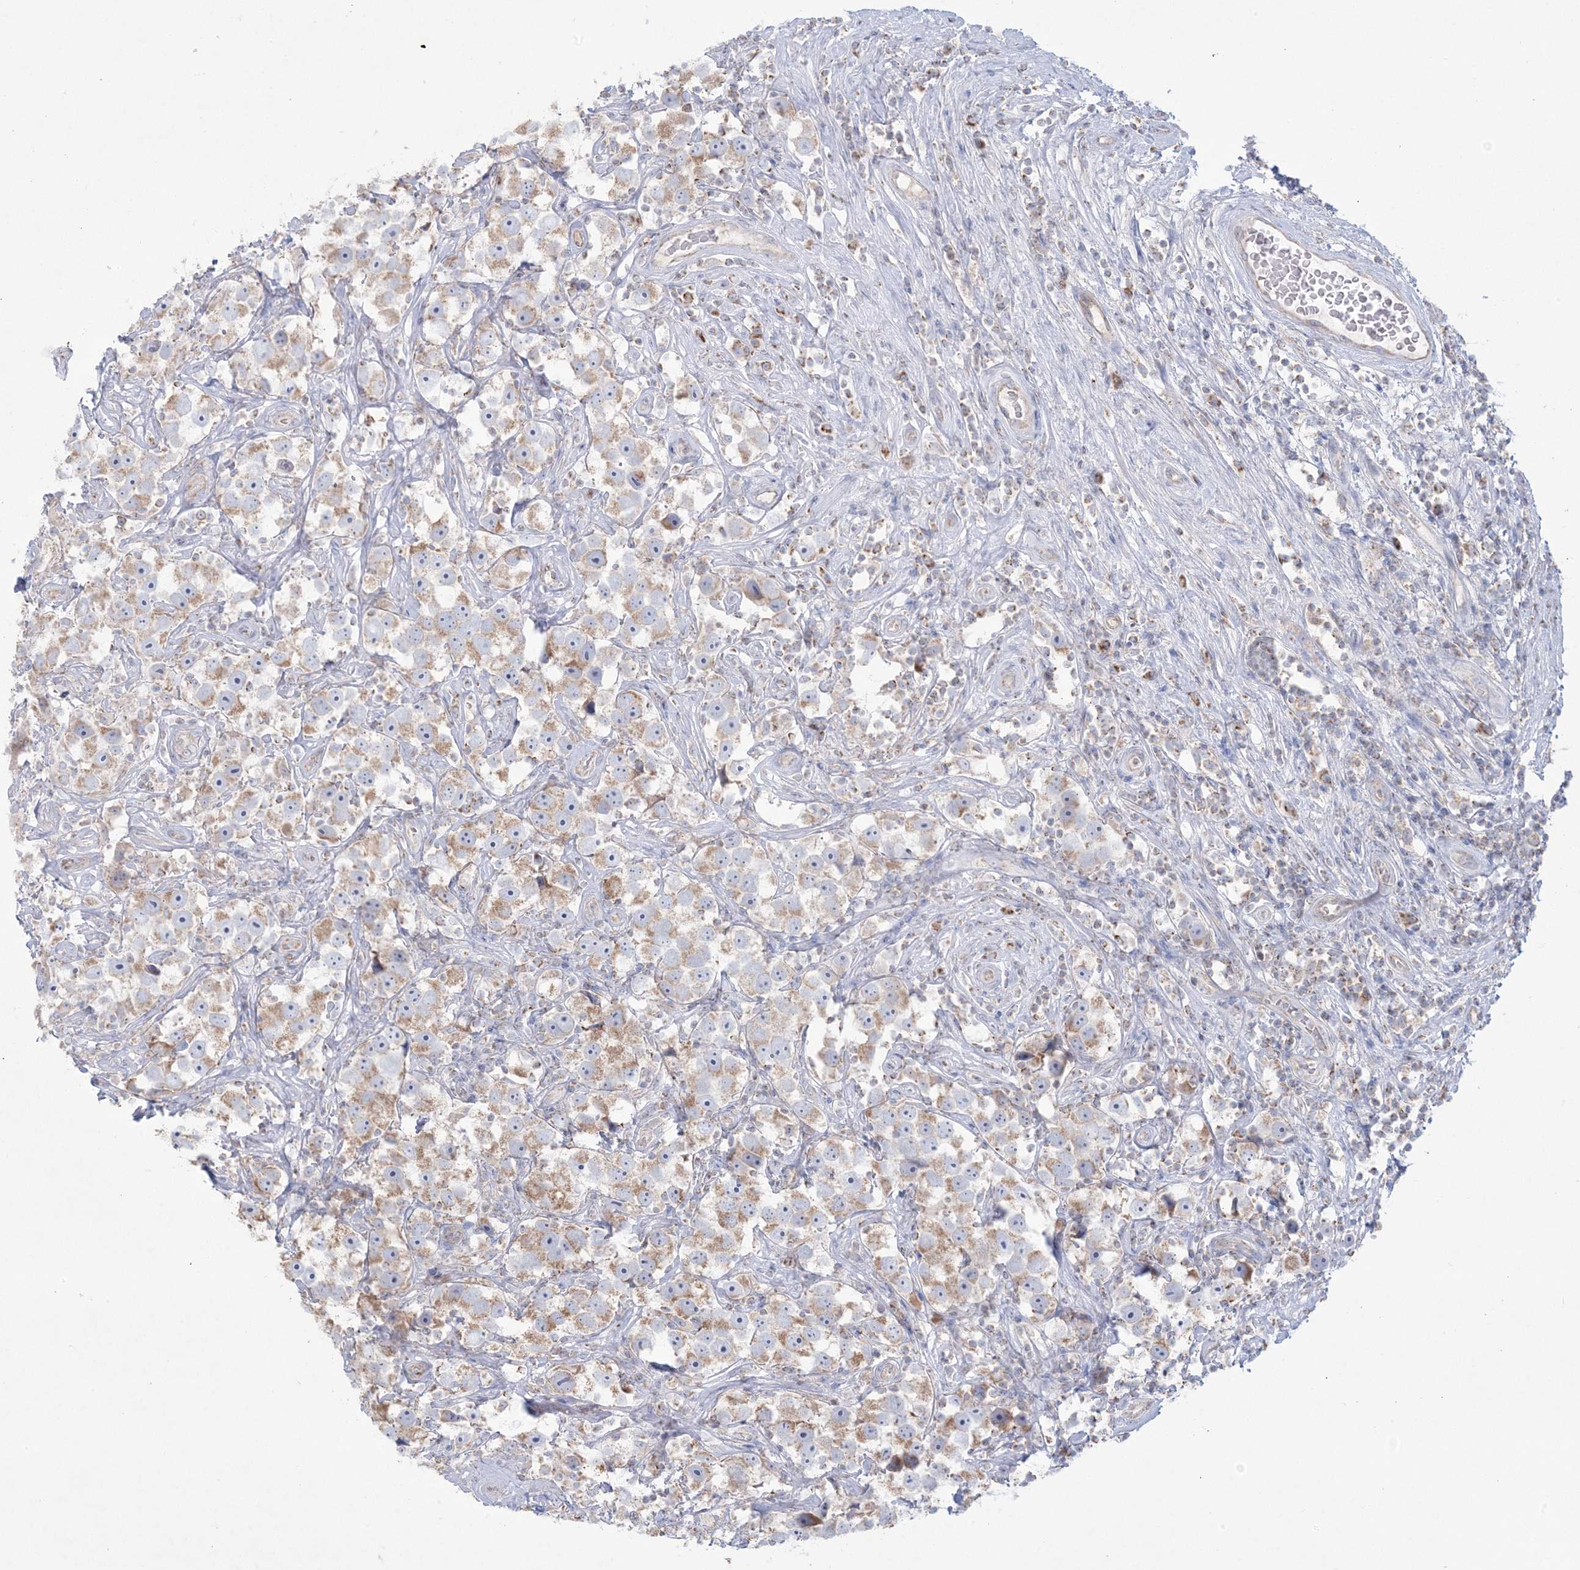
{"staining": {"intensity": "moderate", "quantity": ">75%", "location": "cytoplasmic/membranous"}, "tissue": "testis cancer", "cell_type": "Tumor cells", "image_type": "cancer", "snomed": [{"axis": "morphology", "description": "Seminoma, NOS"}, {"axis": "topography", "description": "Testis"}], "caption": "Immunohistochemistry (DAB (3,3'-diaminobenzidine)) staining of human seminoma (testis) reveals moderate cytoplasmic/membranous protein expression in about >75% of tumor cells. (brown staining indicates protein expression, while blue staining denotes nuclei).", "gene": "KCTD6", "patient": {"sex": "male", "age": 49}}